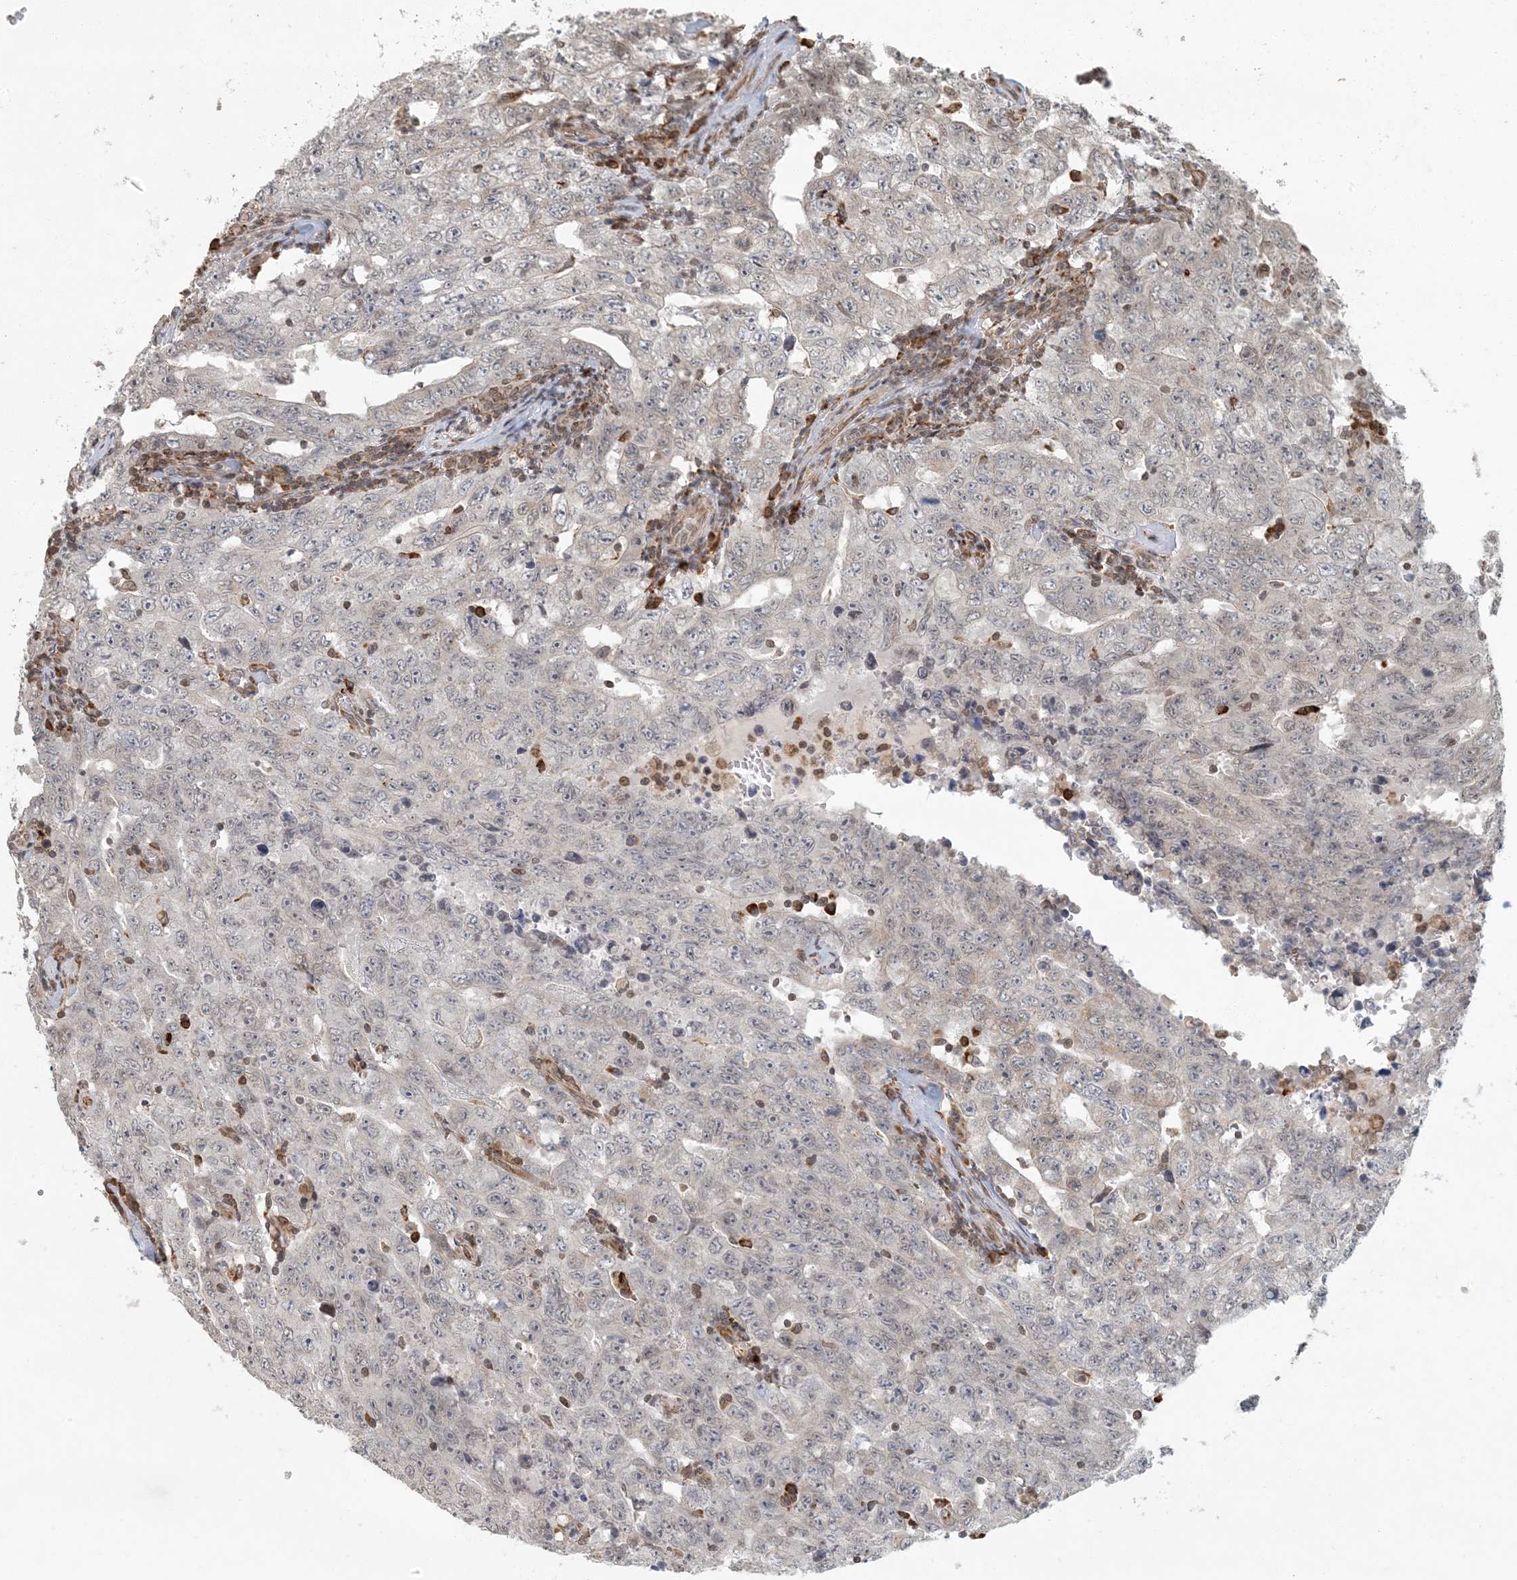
{"staining": {"intensity": "weak", "quantity": "<25%", "location": "cytoplasmic/membranous"}, "tissue": "testis cancer", "cell_type": "Tumor cells", "image_type": "cancer", "snomed": [{"axis": "morphology", "description": "Carcinoma, Embryonal, NOS"}, {"axis": "topography", "description": "Testis"}], "caption": "Immunohistochemistry (IHC) of testis cancer (embryonal carcinoma) exhibits no expression in tumor cells.", "gene": "AK9", "patient": {"sex": "male", "age": 26}}